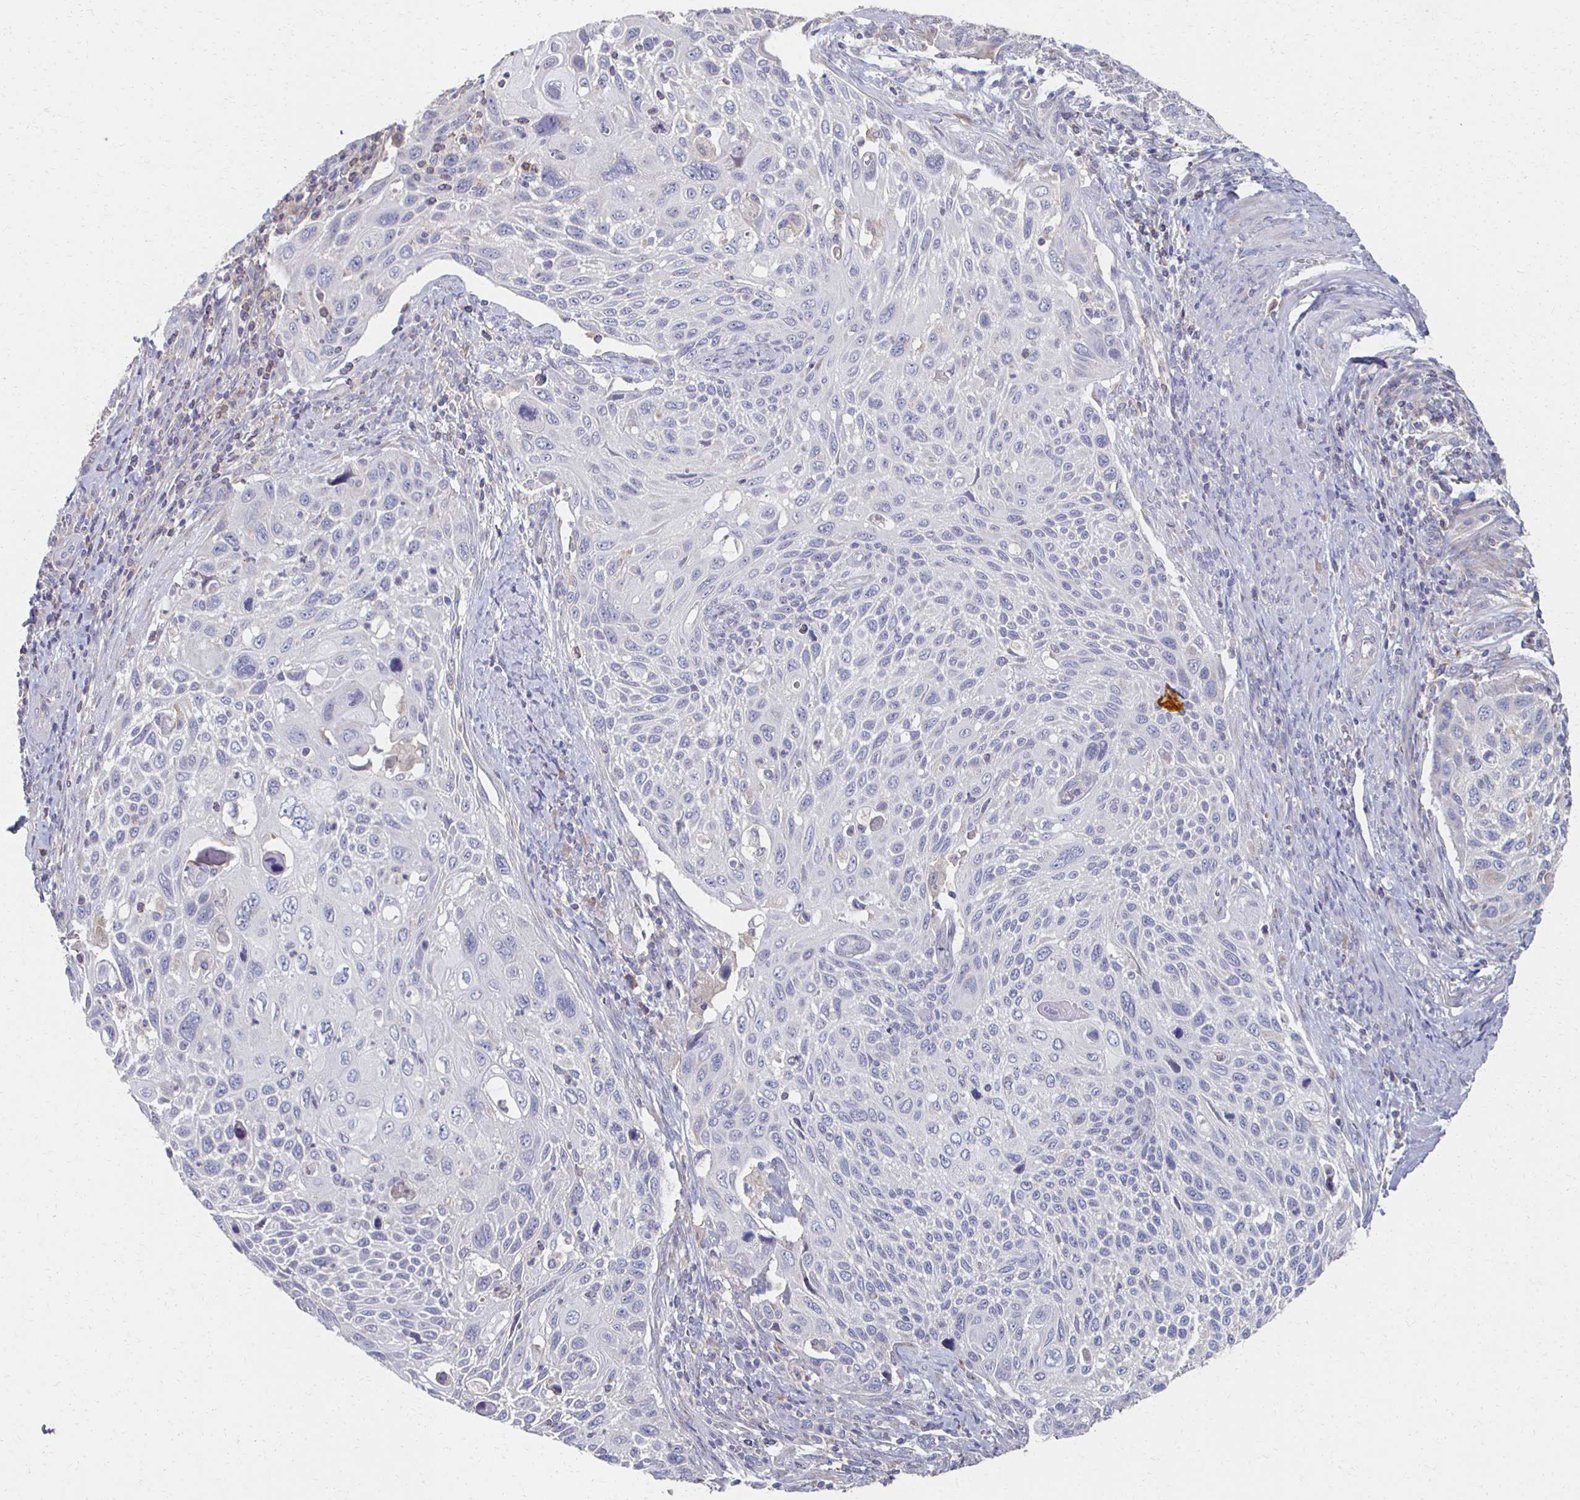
{"staining": {"intensity": "negative", "quantity": "none", "location": "none"}, "tissue": "cervical cancer", "cell_type": "Tumor cells", "image_type": "cancer", "snomed": [{"axis": "morphology", "description": "Squamous cell carcinoma, NOS"}, {"axis": "topography", "description": "Cervix"}], "caption": "Immunohistochemistry of human cervical squamous cell carcinoma shows no expression in tumor cells. Nuclei are stained in blue.", "gene": "CX3CR1", "patient": {"sex": "female", "age": 70}}